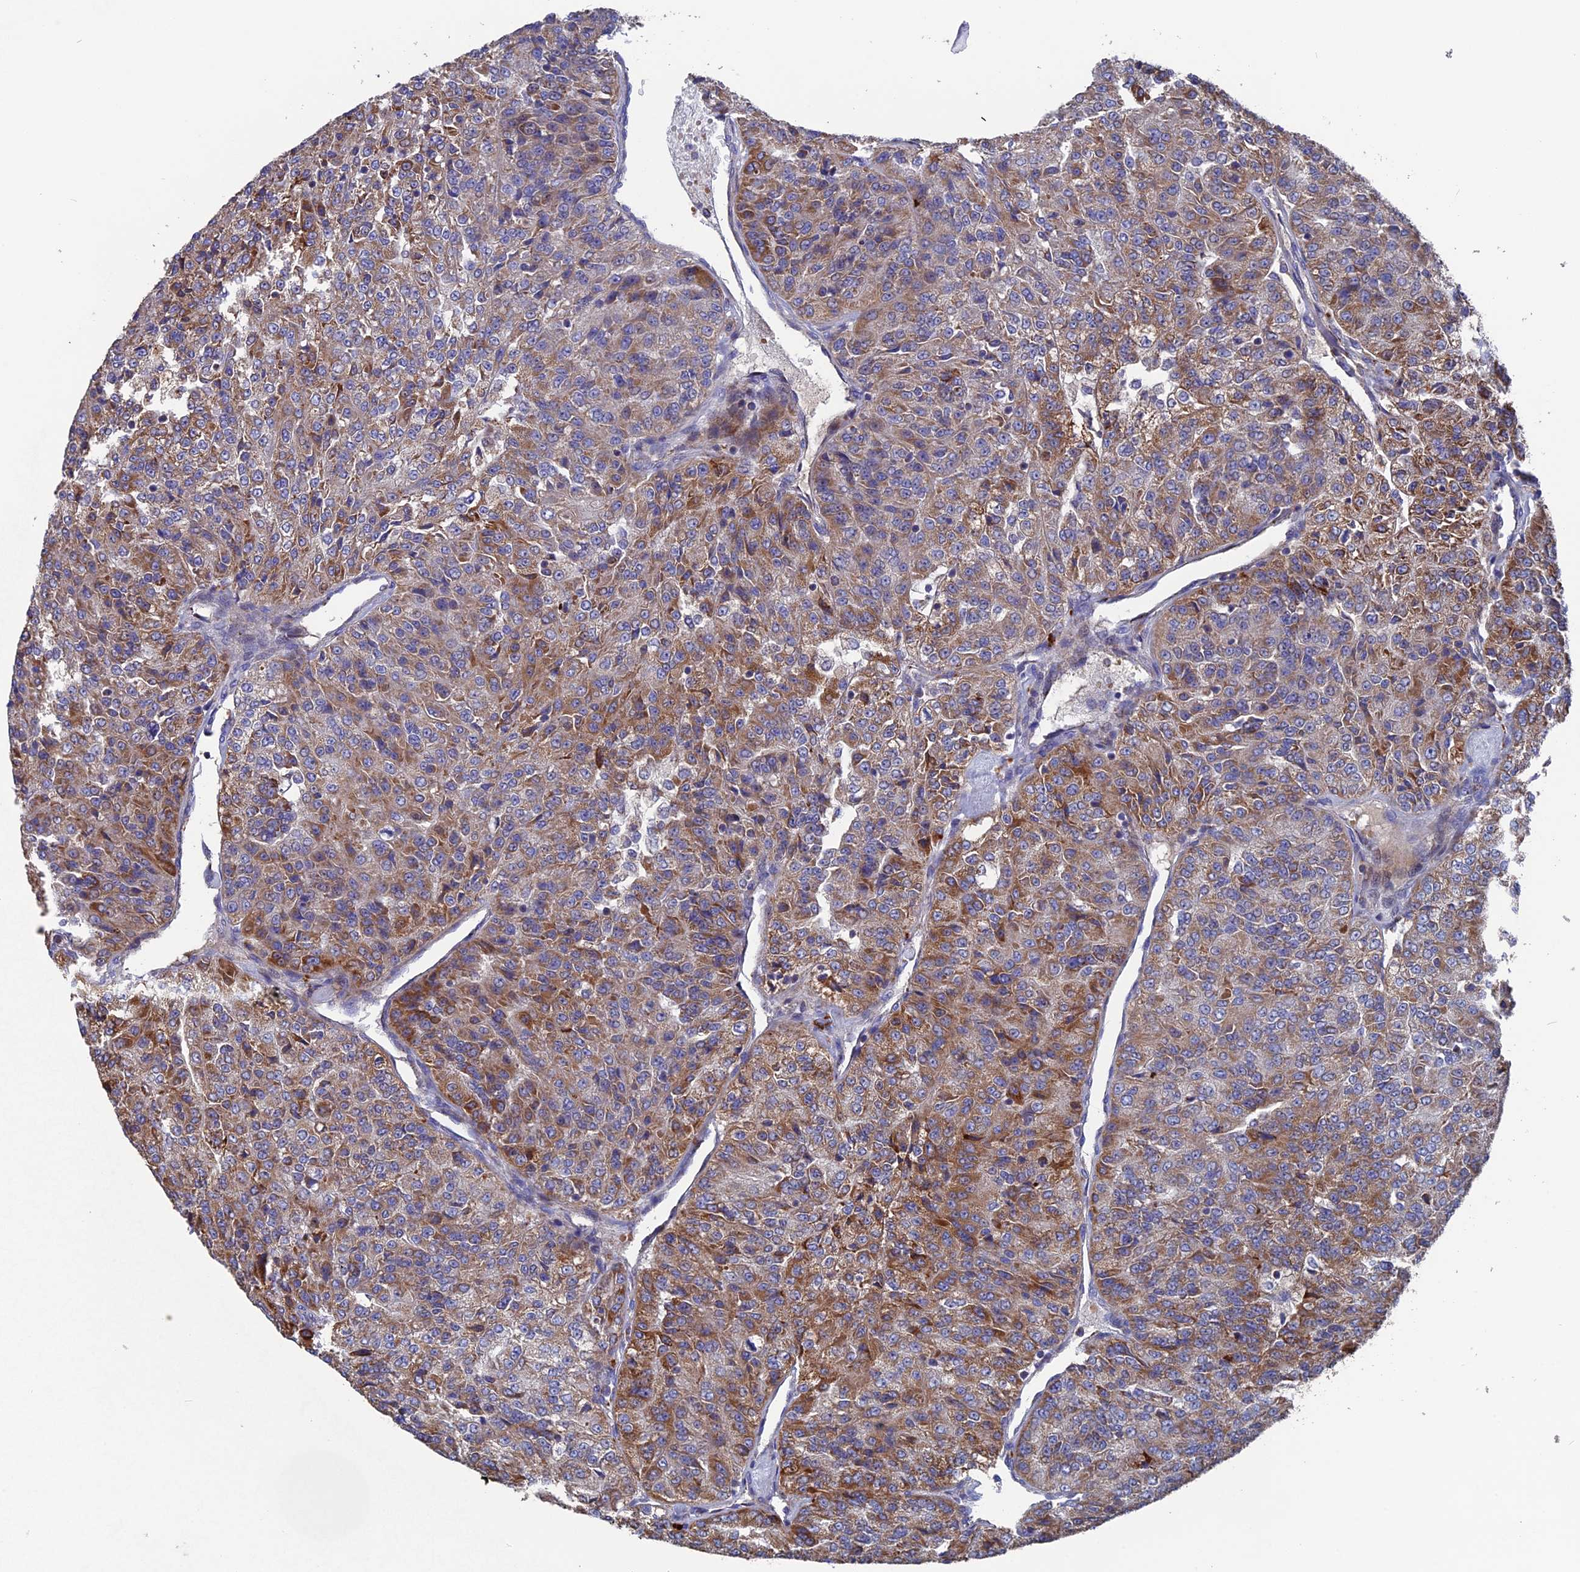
{"staining": {"intensity": "moderate", "quantity": ">75%", "location": "cytoplasmic/membranous"}, "tissue": "renal cancer", "cell_type": "Tumor cells", "image_type": "cancer", "snomed": [{"axis": "morphology", "description": "Adenocarcinoma, NOS"}, {"axis": "topography", "description": "Kidney"}], "caption": "Adenocarcinoma (renal) was stained to show a protein in brown. There is medium levels of moderate cytoplasmic/membranous staining in about >75% of tumor cells.", "gene": "TGFA", "patient": {"sex": "female", "age": 63}}